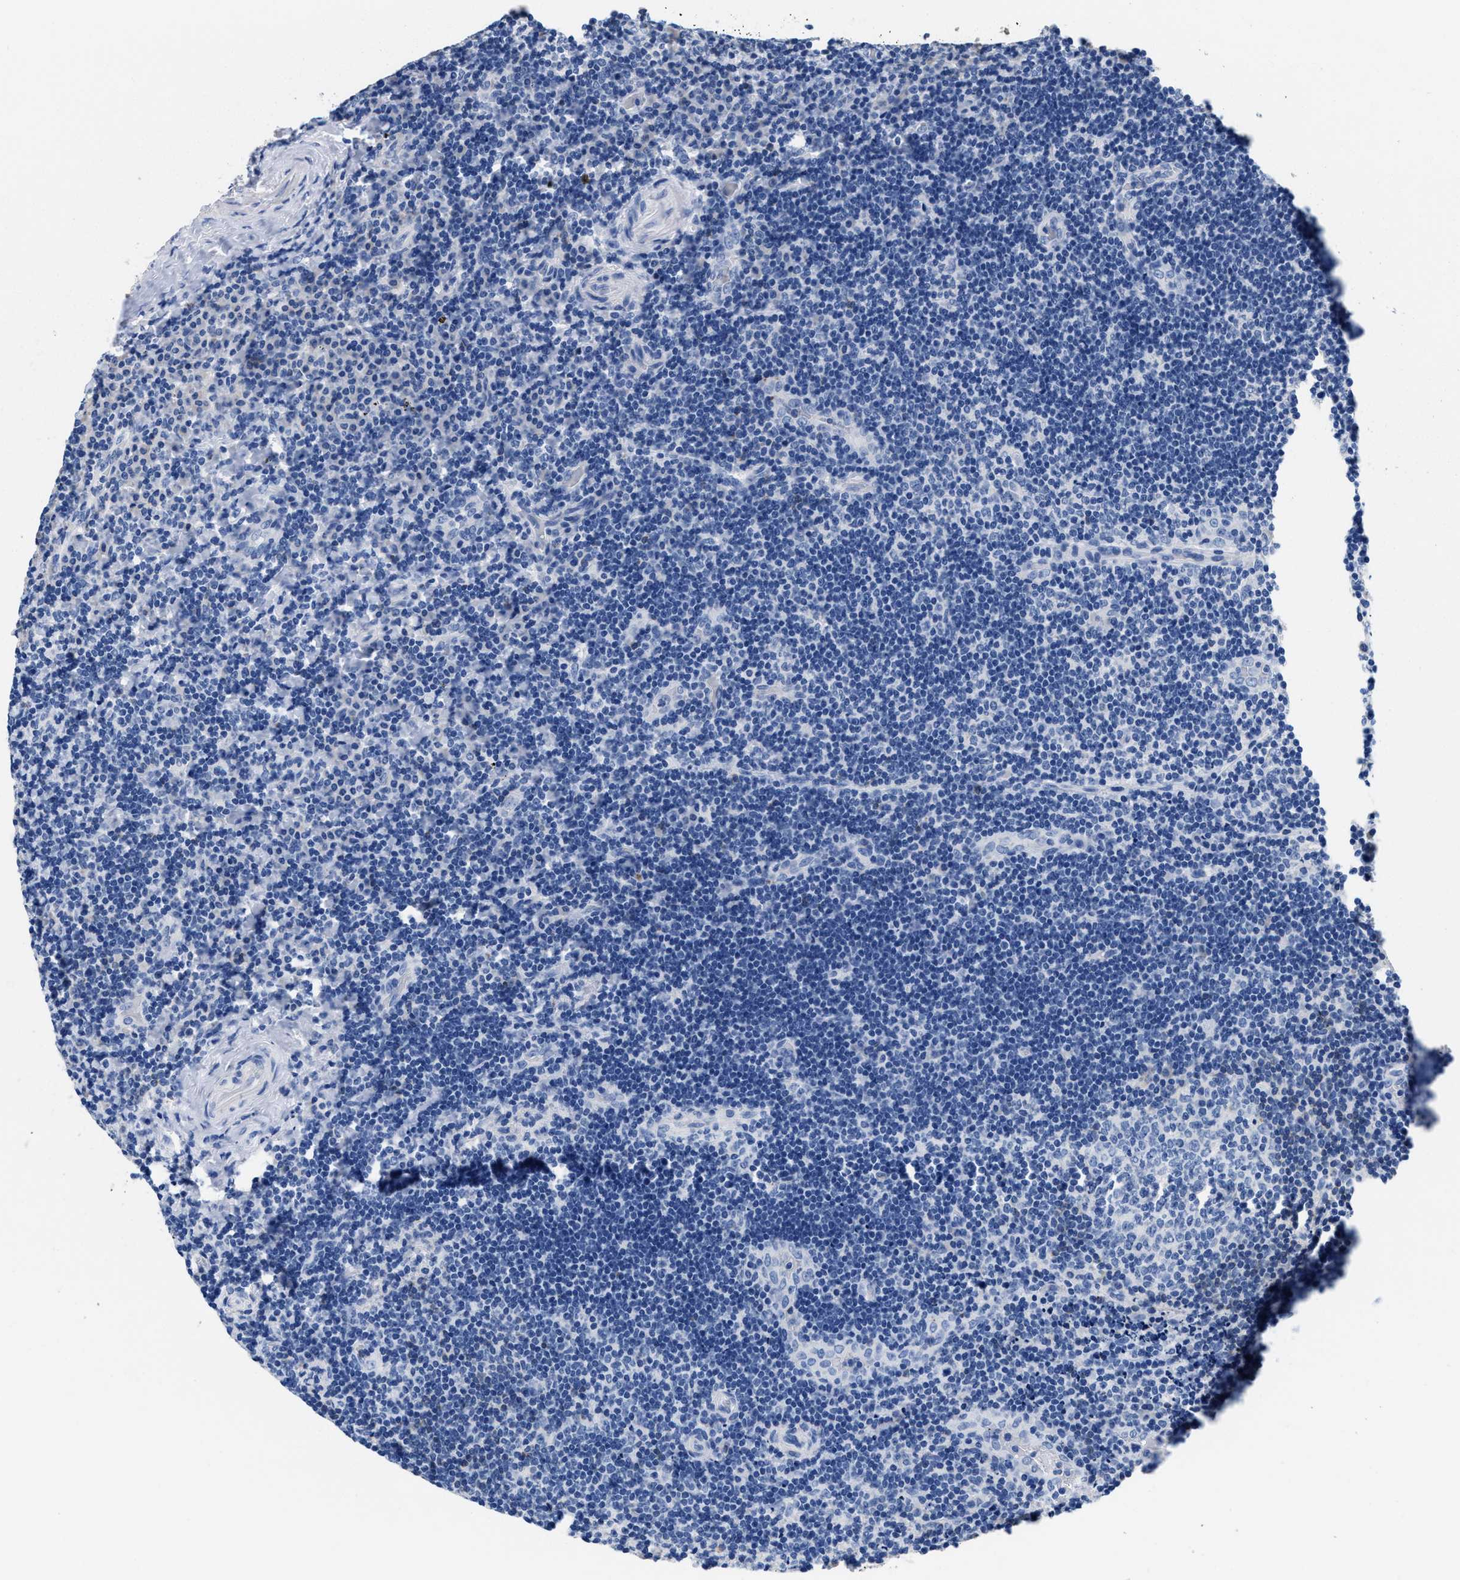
{"staining": {"intensity": "negative", "quantity": "none", "location": "none"}, "tissue": "lymphoma", "cell_type": "Tumor cells", "image_type": "cancer", "snomed": [{"axis": "morphology", "description": "Malignant lymphoma, non-Hodgkin's type, High grade"}, {"axis": "topography", "description": "Tonsil"}], "caption": "This is an immunohistochemistry (IHC) histopathology image of lymphoma. There is no expression in tumor cells.", "gene": "SLFN13", "patient": {"sex": "female", "age": 36}}